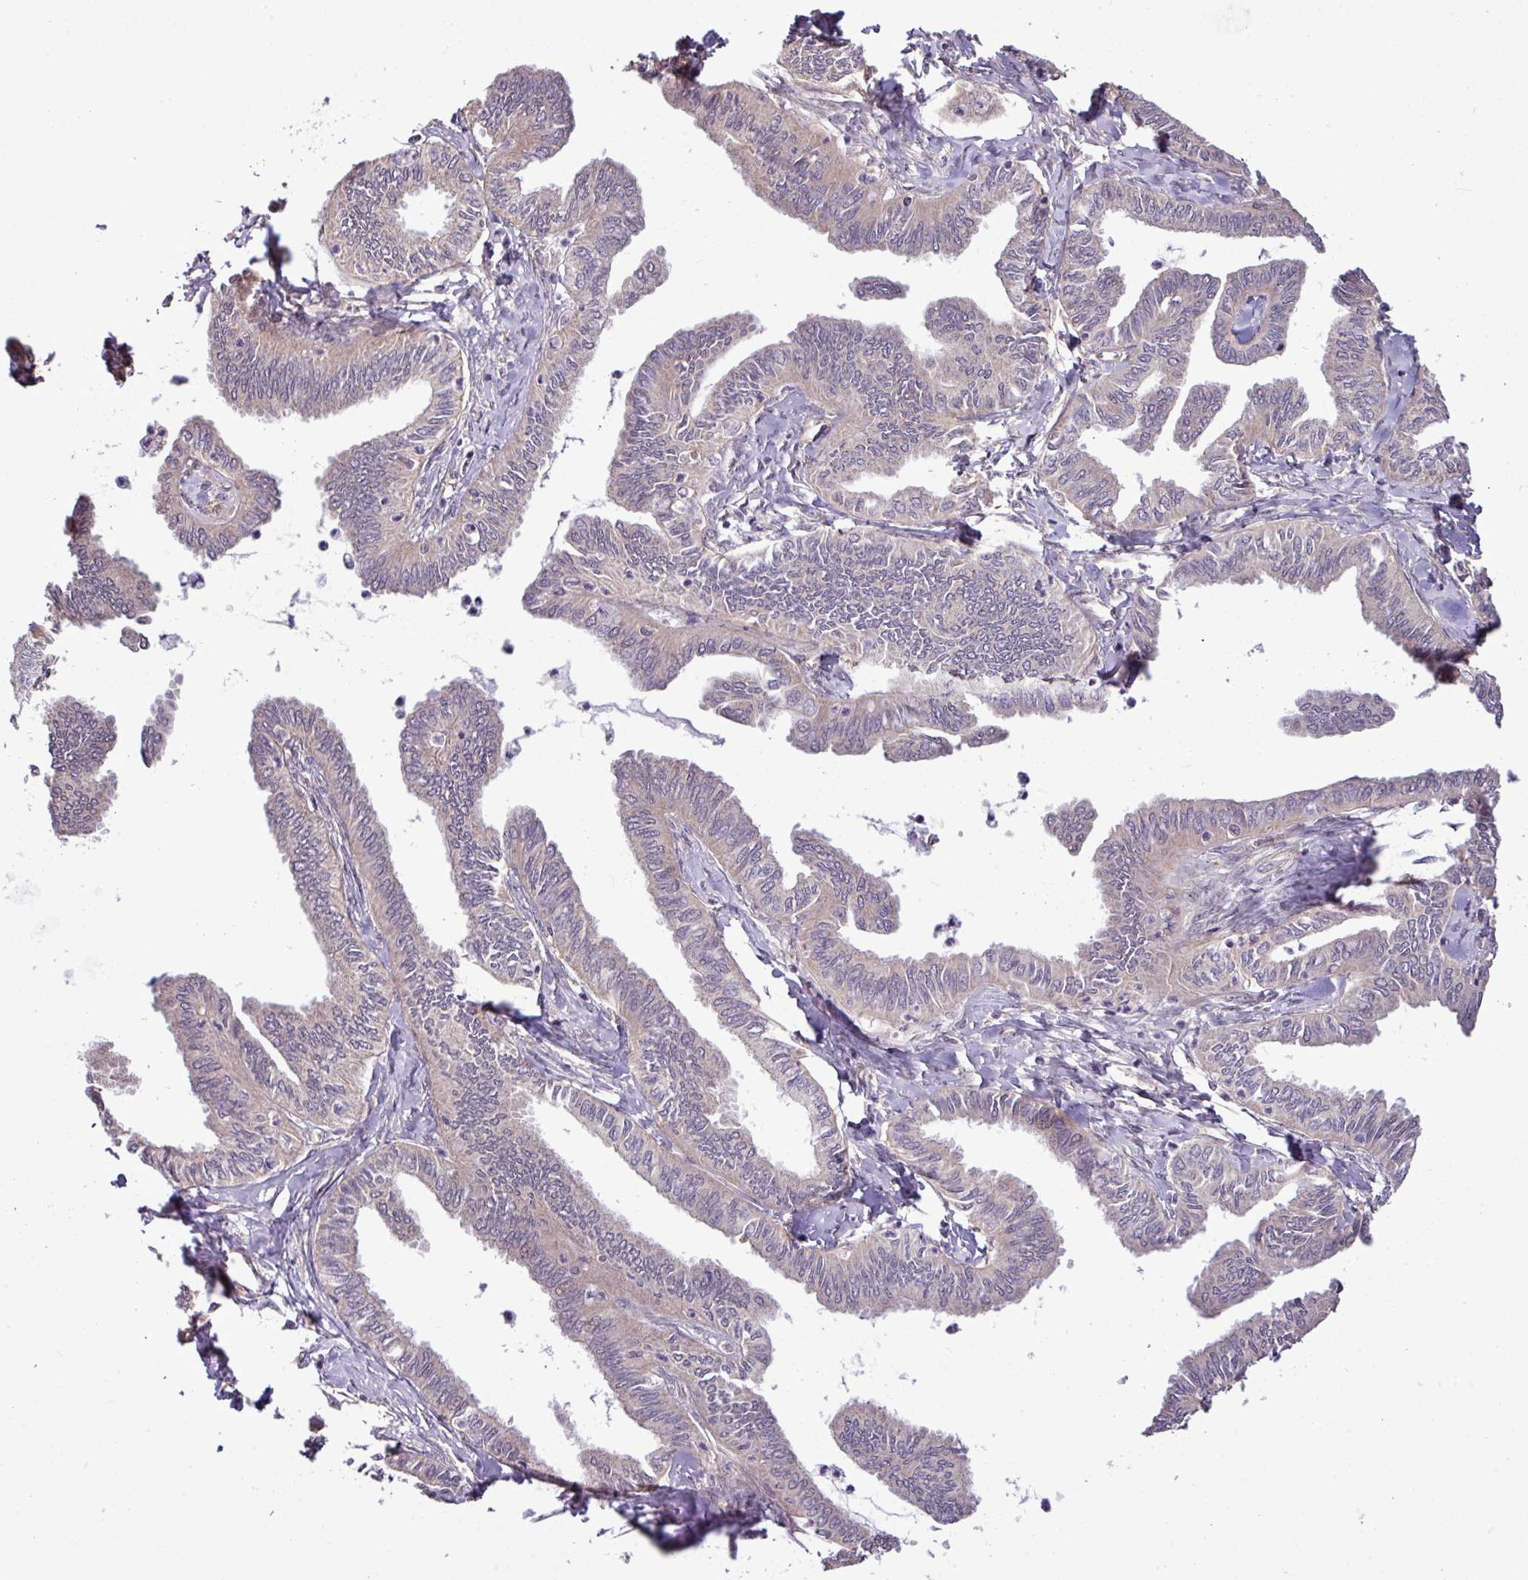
{"staining": {"intensity": "negative", "quantity": "none", "location": "none"}, "tissue": "ovarian cancer", "cell_type": "Tumor cells", "image_type": "cancer", "snomed": [{"axis": "morphology", "description": "Carcinoma, endometroid"}, {"axis": "topography", "description": "Ovary"}], "caption": "This is an immunohistochemistry (IHC) micrograph of ovarian cancer (endometroid carcinoma). There is no staining in tumor cells.", "gene": "XIAP", "patient": {"sex": "female", "age": 70}}